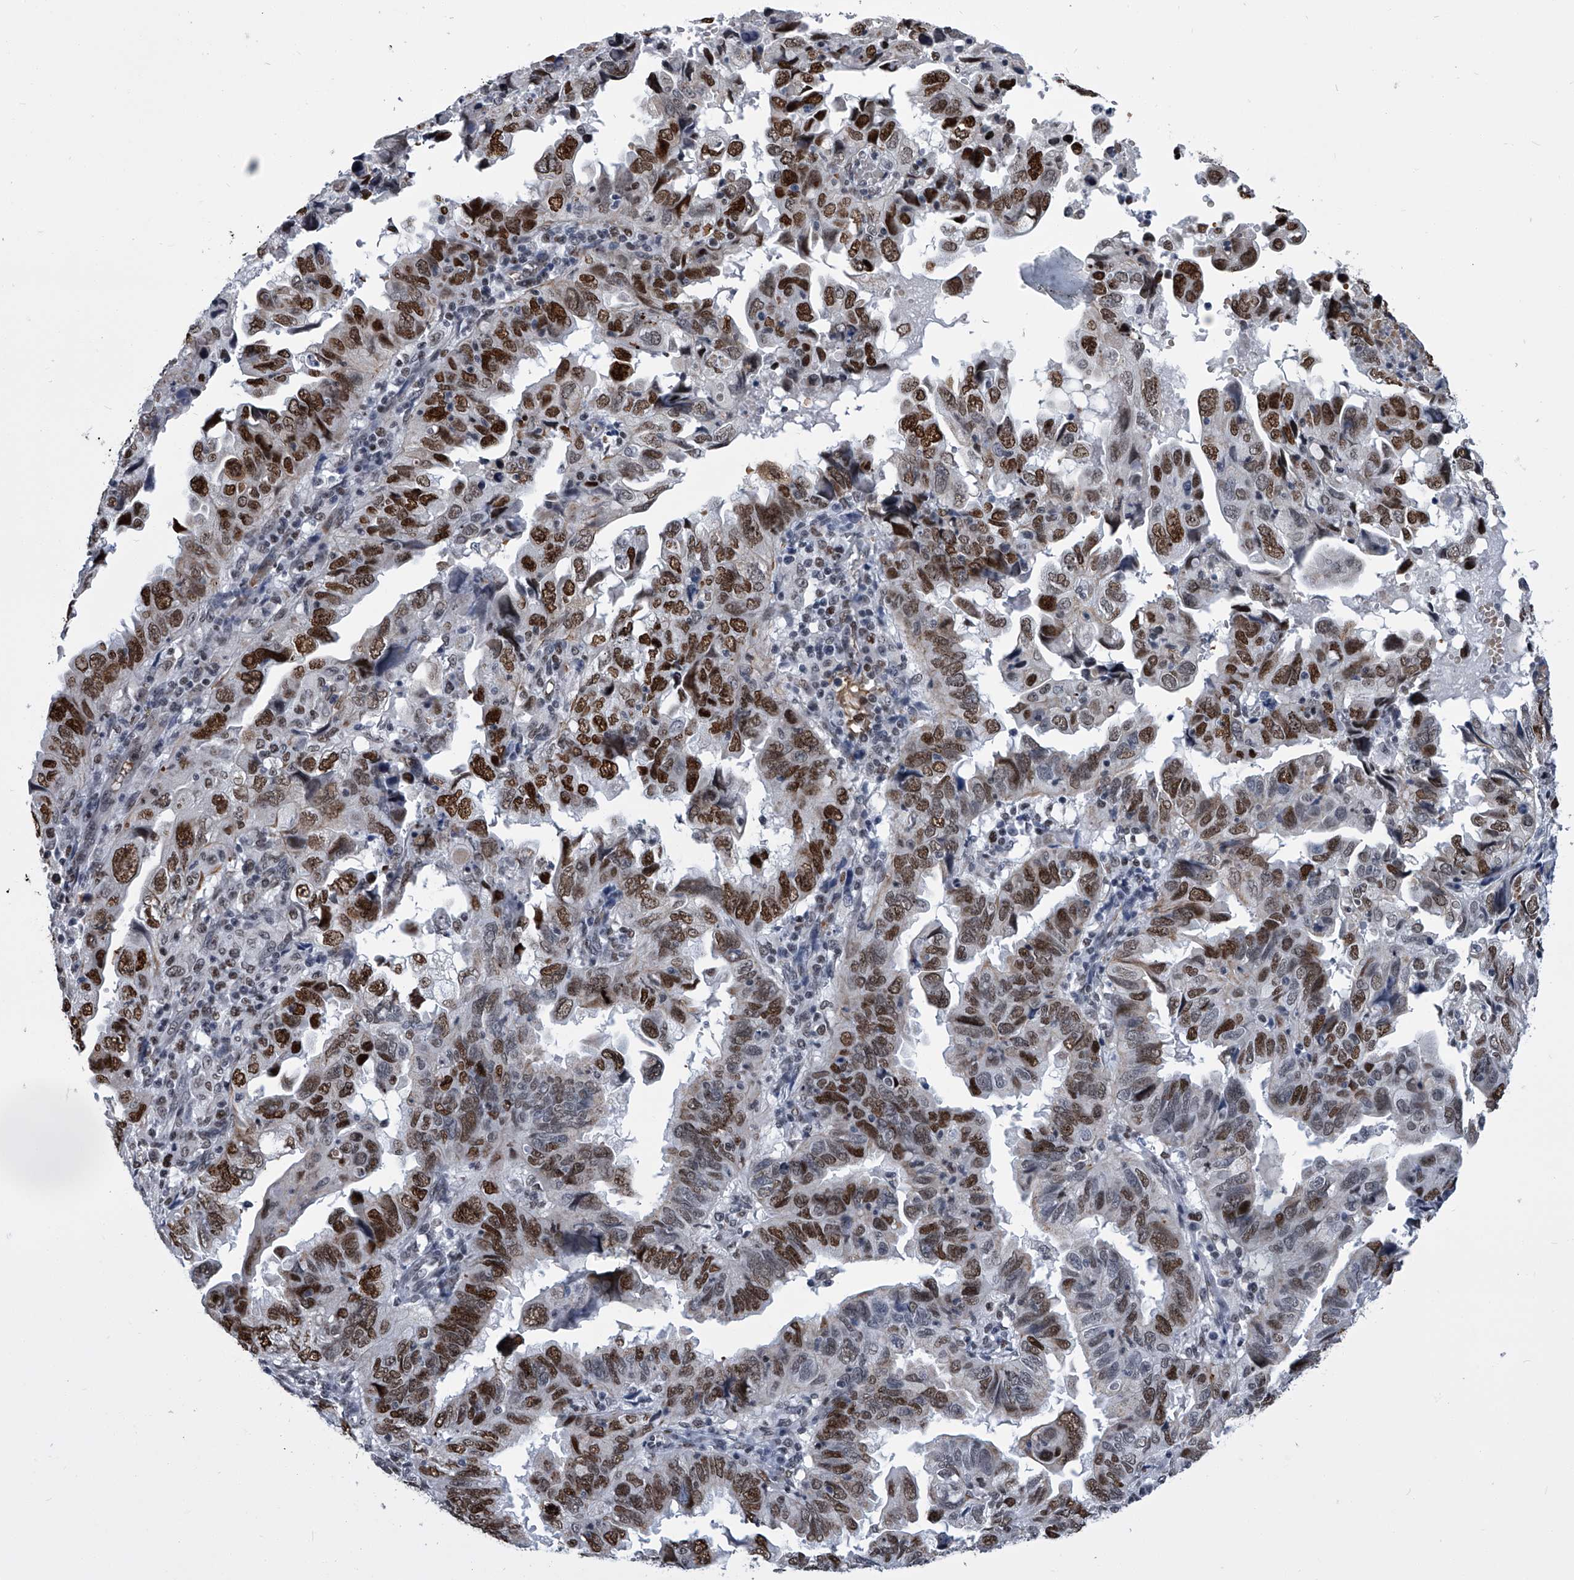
{"staining": {"intensity": "strong", "quantity": ">75%", "location": "nuclear"}, "tissue": "endometrial cancer", "cell_type": "Tumor cells", "image_type": "cancer", "snomed": [{"axis": "morphology", "description": "Adenocarcinoma, NOS"}, {"axis": "topography", "description": "Uterus"}], "caption": "Human endometrial cancer (adenocarcinoma) stained with a brown dye displays strong nuclear positive staining in about >75% of tumor cells.", "gene": "SIM2", "patient": {"sex": "female", "age": 77}}